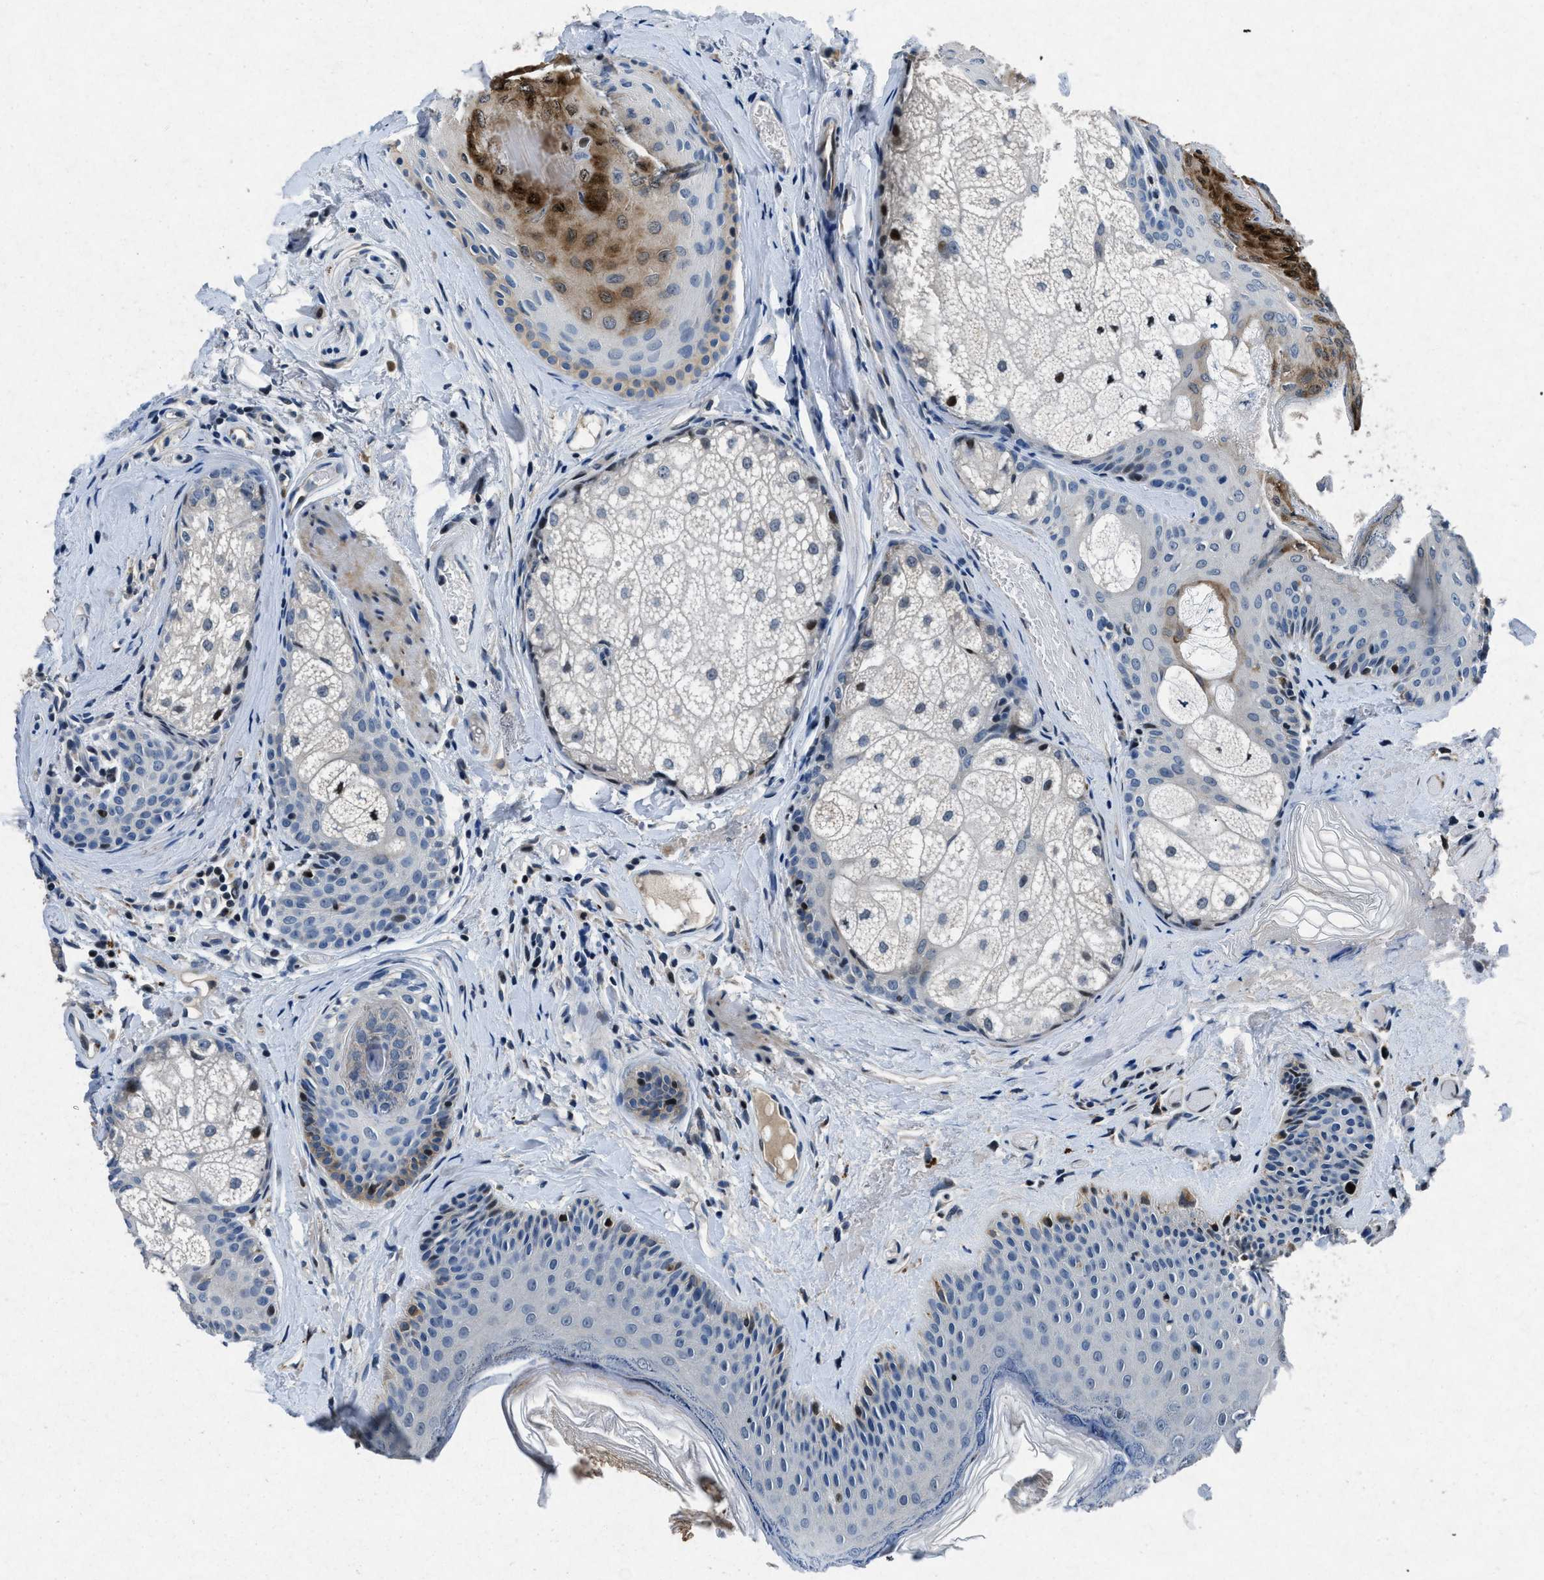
{"staining": {"intensity": "moderate", "quantity": "25%-75%", "location": "cytoplasmic/membranous,nuclear"}, "tissue": "oral mucosa", "cell_type": "Squamous epithelial cells", "image_type": "normal", "snomed": [{"axis": "morphology", "description": "Normal tissue, NOS"}, {"axis": "topography", "description": "Skin"}, {"axis": "topography", "description": "Oral tissue"}], "caption": "Immunohistochemistry of unremarkable oral mucosa shows medium levels of moderate cytoplasmic/membranous,nuclear staining in about 25%-75% of squamous epithelial cells. (IHC, brightfield microscopy, high magnification).", "gene": "PHLDA1", "patient": {"sex": "male", "age": 84}}